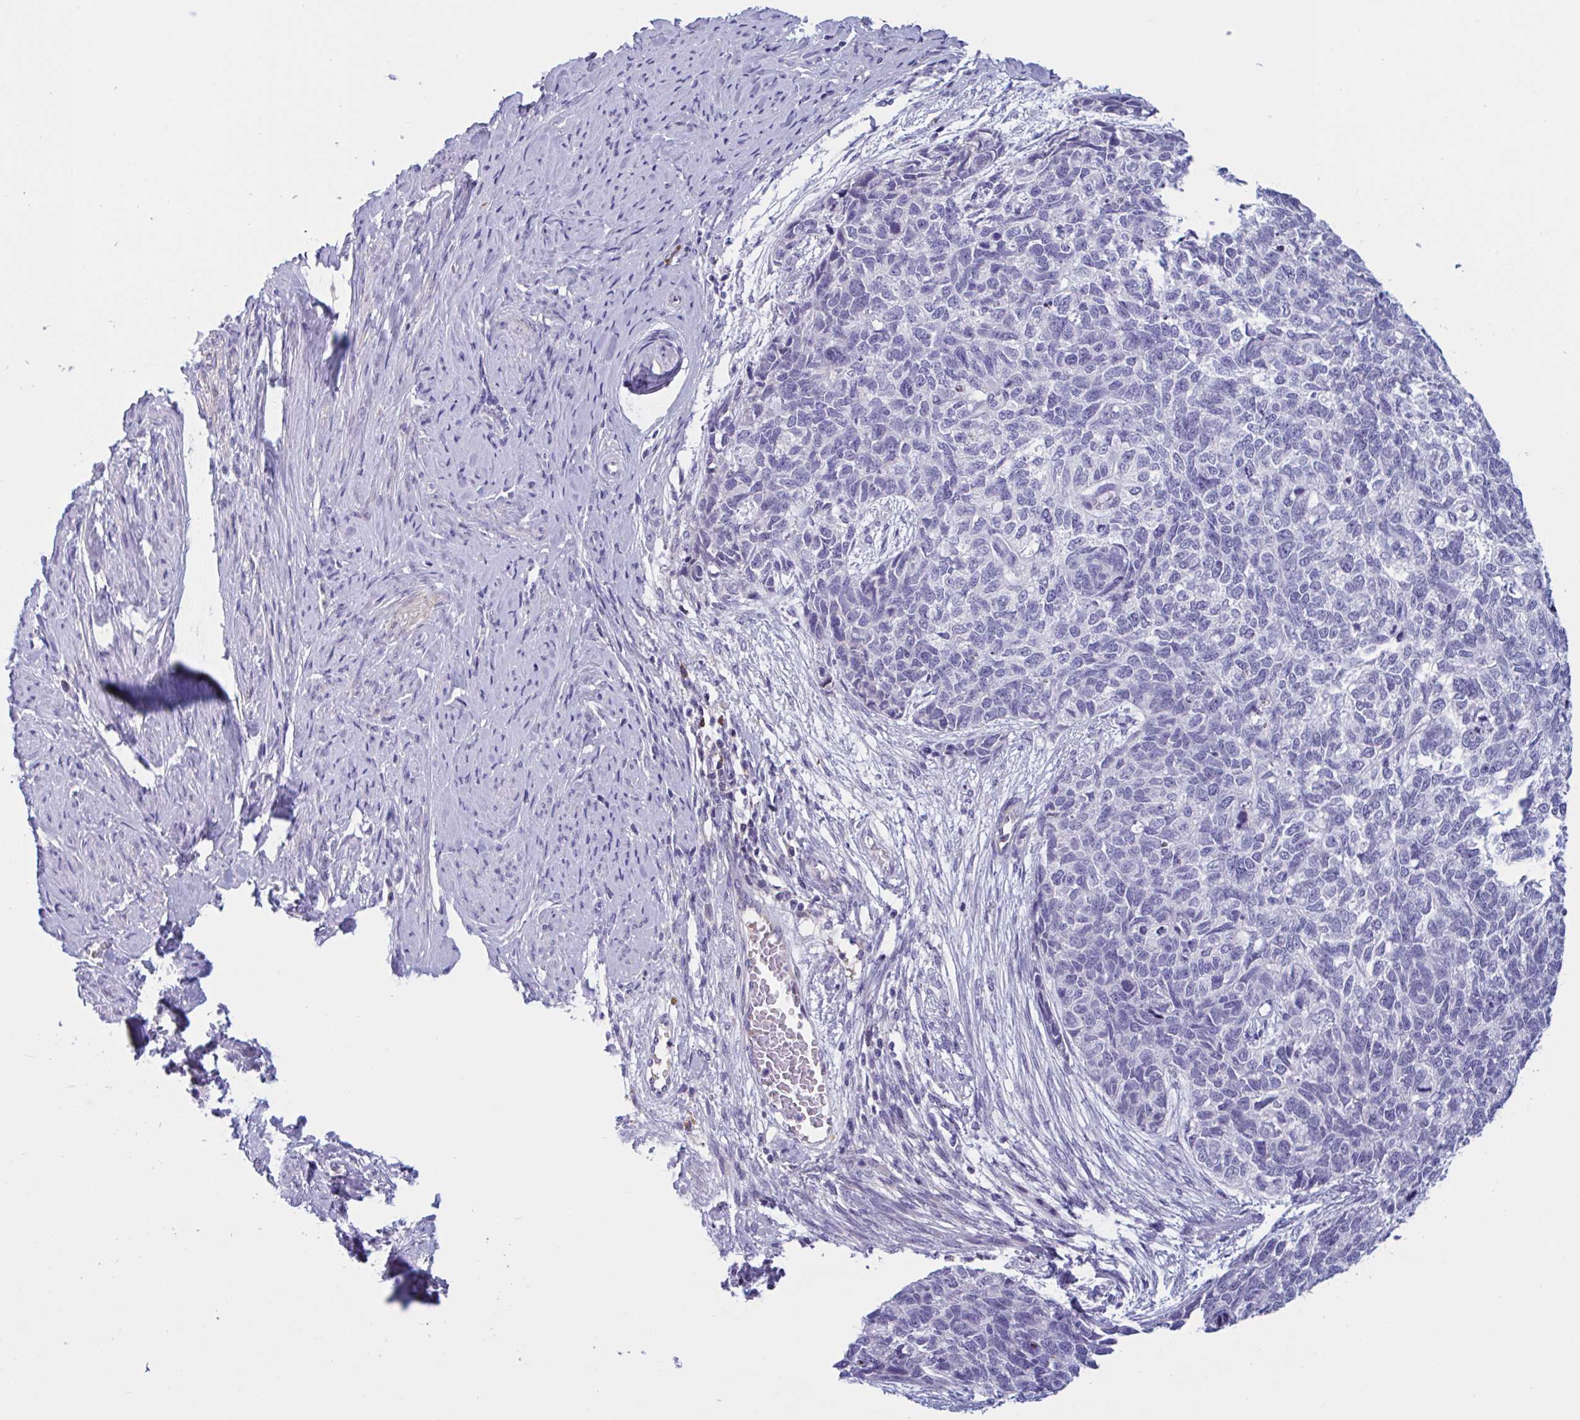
{"staining": {"intensity": "negative", "quantity": "none", "location": "none"}, "tissue": "cervical cancer", "cell_type": "Tumor cells", "image_type": "cancer", "snomed": [{"axis": "morphology", "description": "Squamous cell carcinoma, NOS"}, {"axis": "topography", "description": "Cervix"}], "caption": "Immunohistochemical staining of cervical cancer demonstrates no significant staining in tumor cells.", "gene": "MS4A14", "patient": {"sex": "female", "age": 63}}